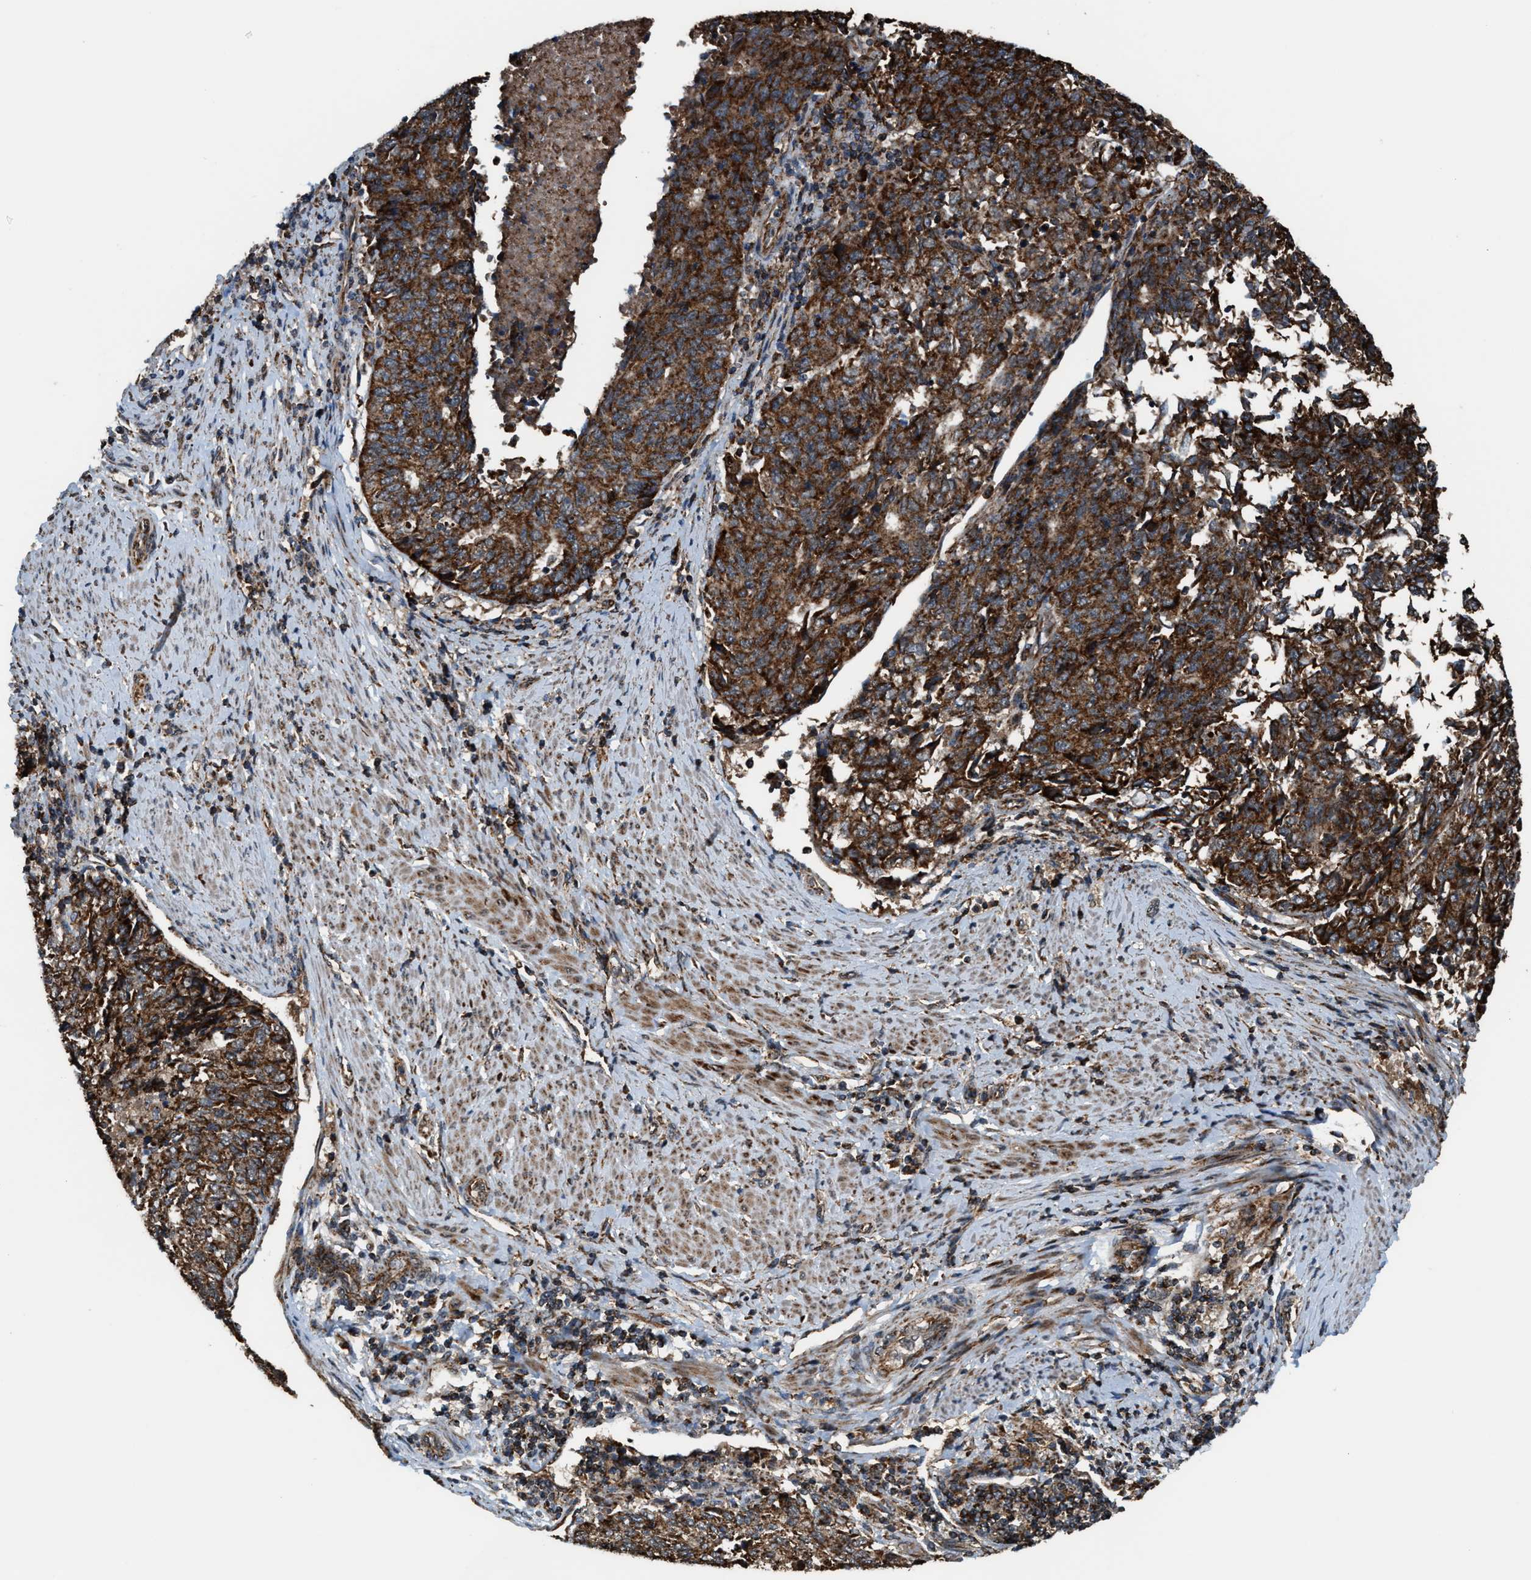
{"staining": {"intensity": "strong", "quantity": ">75%", "location": "cytoplasmic/membranous"}, "tissue": "endometrial cancer", "cell_type": "Tumor cells", "image_type": "cancer", "snomed": [{"axis": "morphology", "description": "Adenocarcinoma, NOS"}, {"axis": "topography", "description": "Endometrium"}], "caption": "Tumor cells demonstrate high levels of strong cytoplasmic/membranous positivity in approximately >75% of cells in human endometrial cancer.", "gene": "SGSM2", "patient": {"sex": "female", "age": 80}}